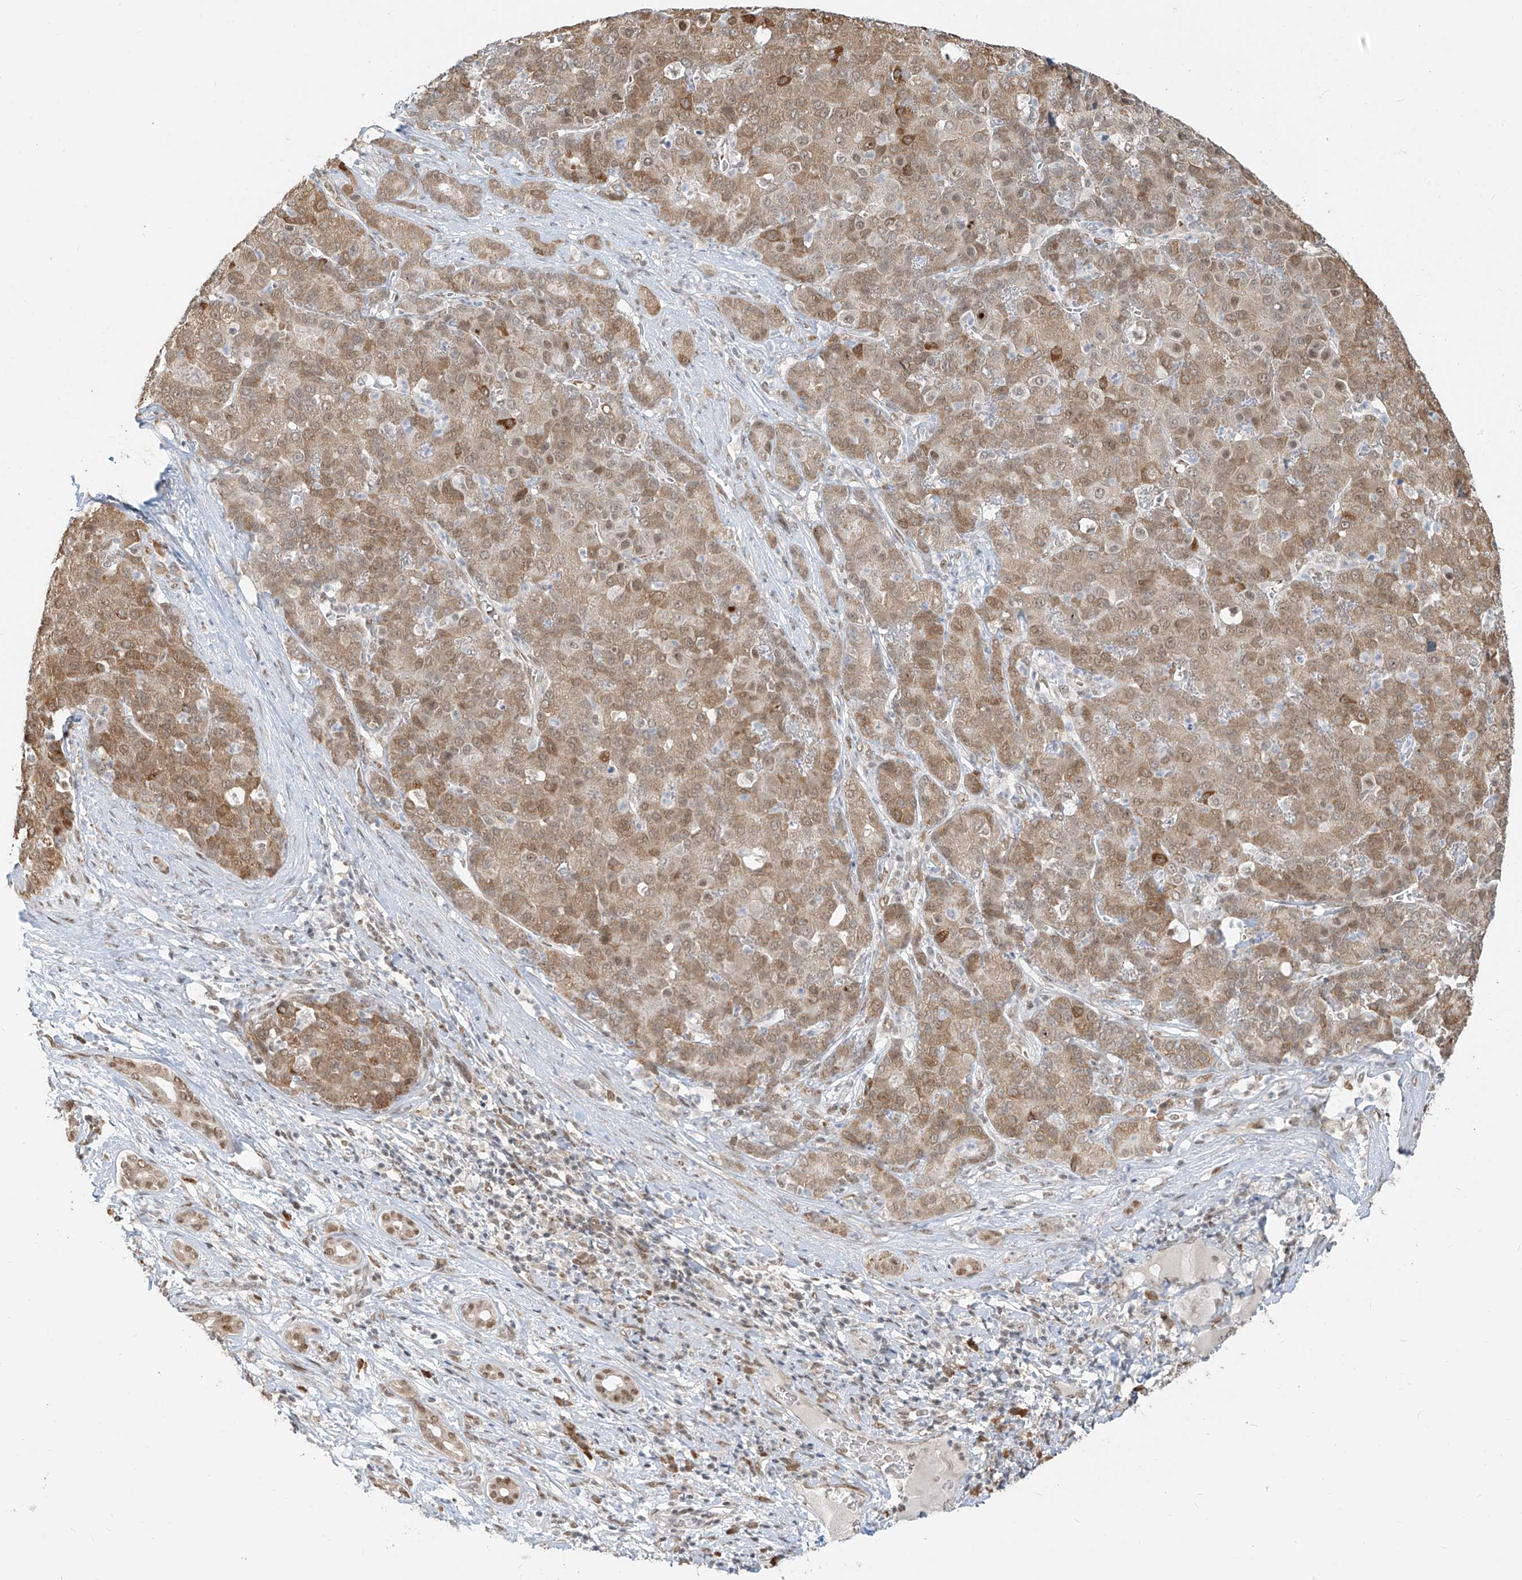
{"staining": {"intensity": "moderate", "quantity": ">75%", "location": "cytoplasmic/membranous,nuclear"}, "tissue": "liver cancer", "cell_type": "Tumor cells", "image_type": "cancer", "snomed": [{"axis": "morphology", "description": "Carcinoma, Hepatocellular, NOS"}, {"axis": "topography", "description": "Liver"}], "caption": "DAB (3,3'-diaminobenzidine) immunohistochemical staining of liver cancer (hepatocellular carcinoma) reveals moderate cytoplasmic/membranous and nuclear protein positivity in approximately >75% of tumor cells. Using DAB (3,3'-diaminobenzidine) (brown) and hematoxylin (blue) stains, captured at high magnification using brightfield microscopy.", "gene": "ZMYM2", "patient": {"sex": "male", "age": 65}}